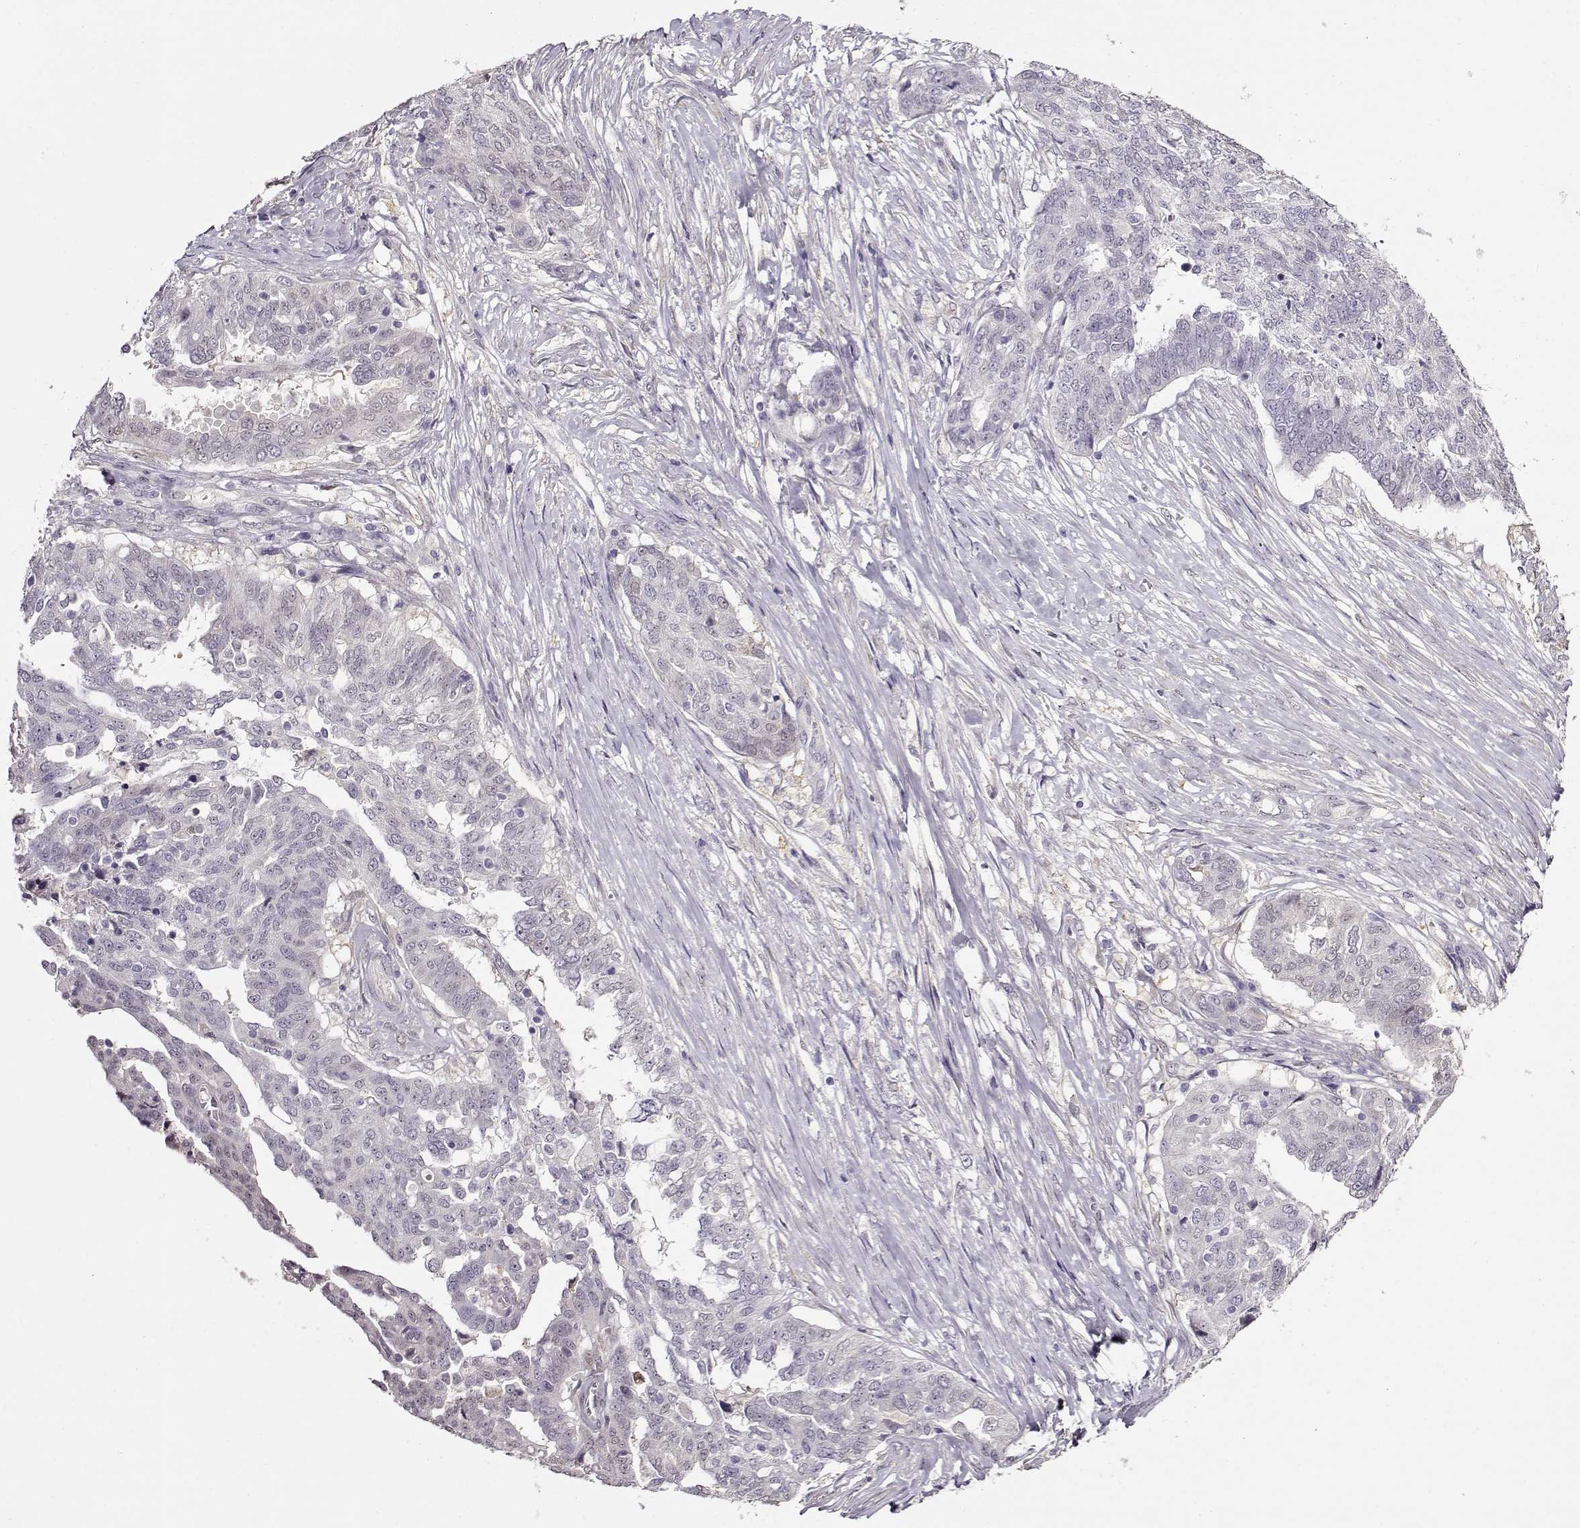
{"staining": {"intensity": "negative", "quantity": "none", "location": "none"}, "tissue": "ovarian cancer", "cell_type": "Tumor cells", "image_type": "cancer", "snomed": [{"axis": "morphology", "description": "Cystadenocarcinoma, serous, NOS"}, {"axis": "topography", "description": "Ovary"}], "caption": "There is no significant staining in tumor cells of ovarian cancer (serous cystadenocarcinoma).", "gene": "CCR8", "patient": {"sex": "female", "age": 67}}